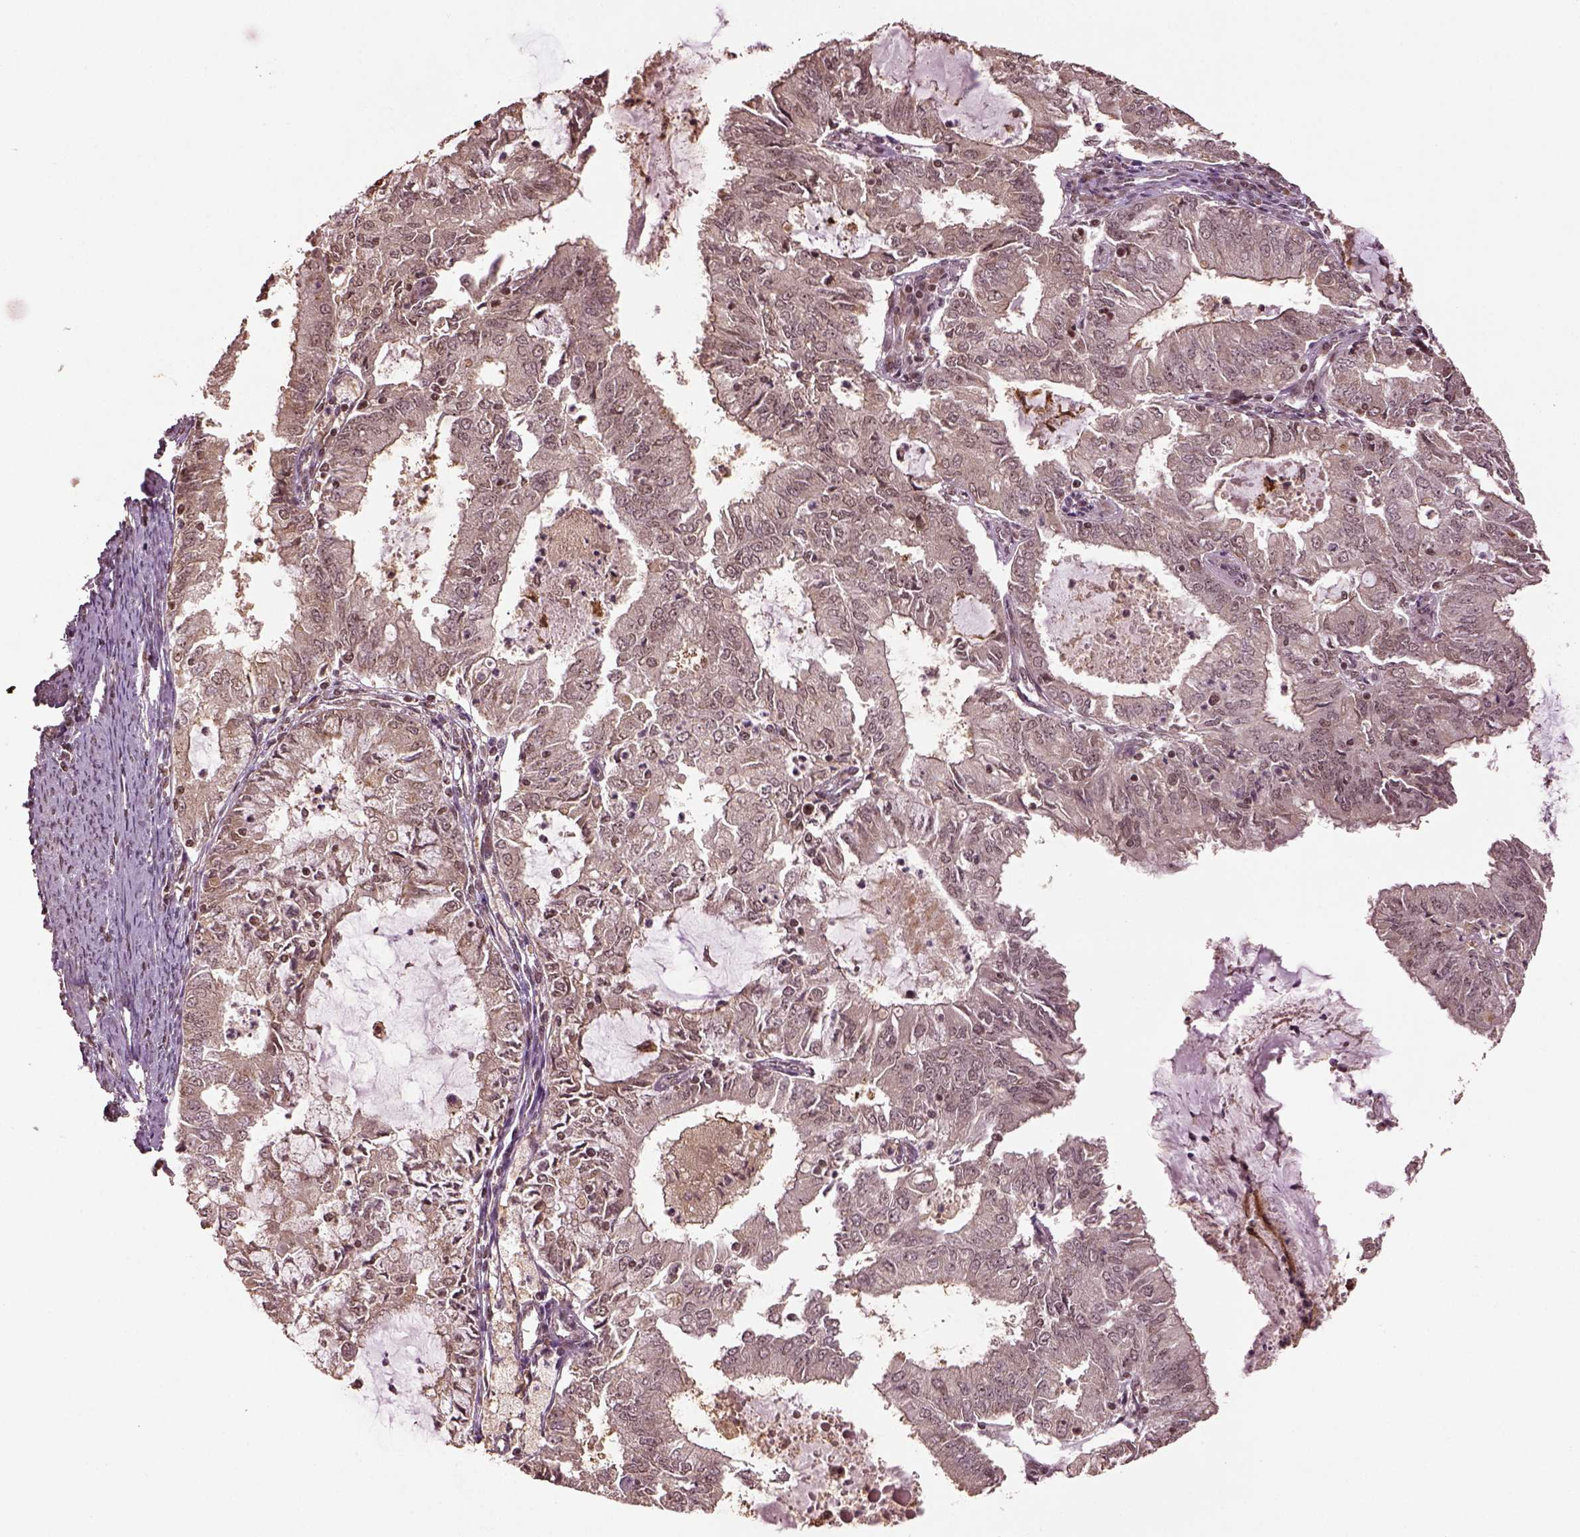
{"staining": {"intensity": "weak", "quantity": "<25%", "location": "nuclear"}, "tissue": "endometrial cancer", "cell_type": "Tumor cells", "image_type": "cancer", "snomed": [{"axis": "morphology", "description": "Adenocarcinoma, NOS"}, {"axis": "topography", "description": "Endometrium"}], "caption": "Tumor cells show no significant positivity in endometrial cancer.", "gene": "BRD9", "patient": {"sex": "female", "age": 57}}